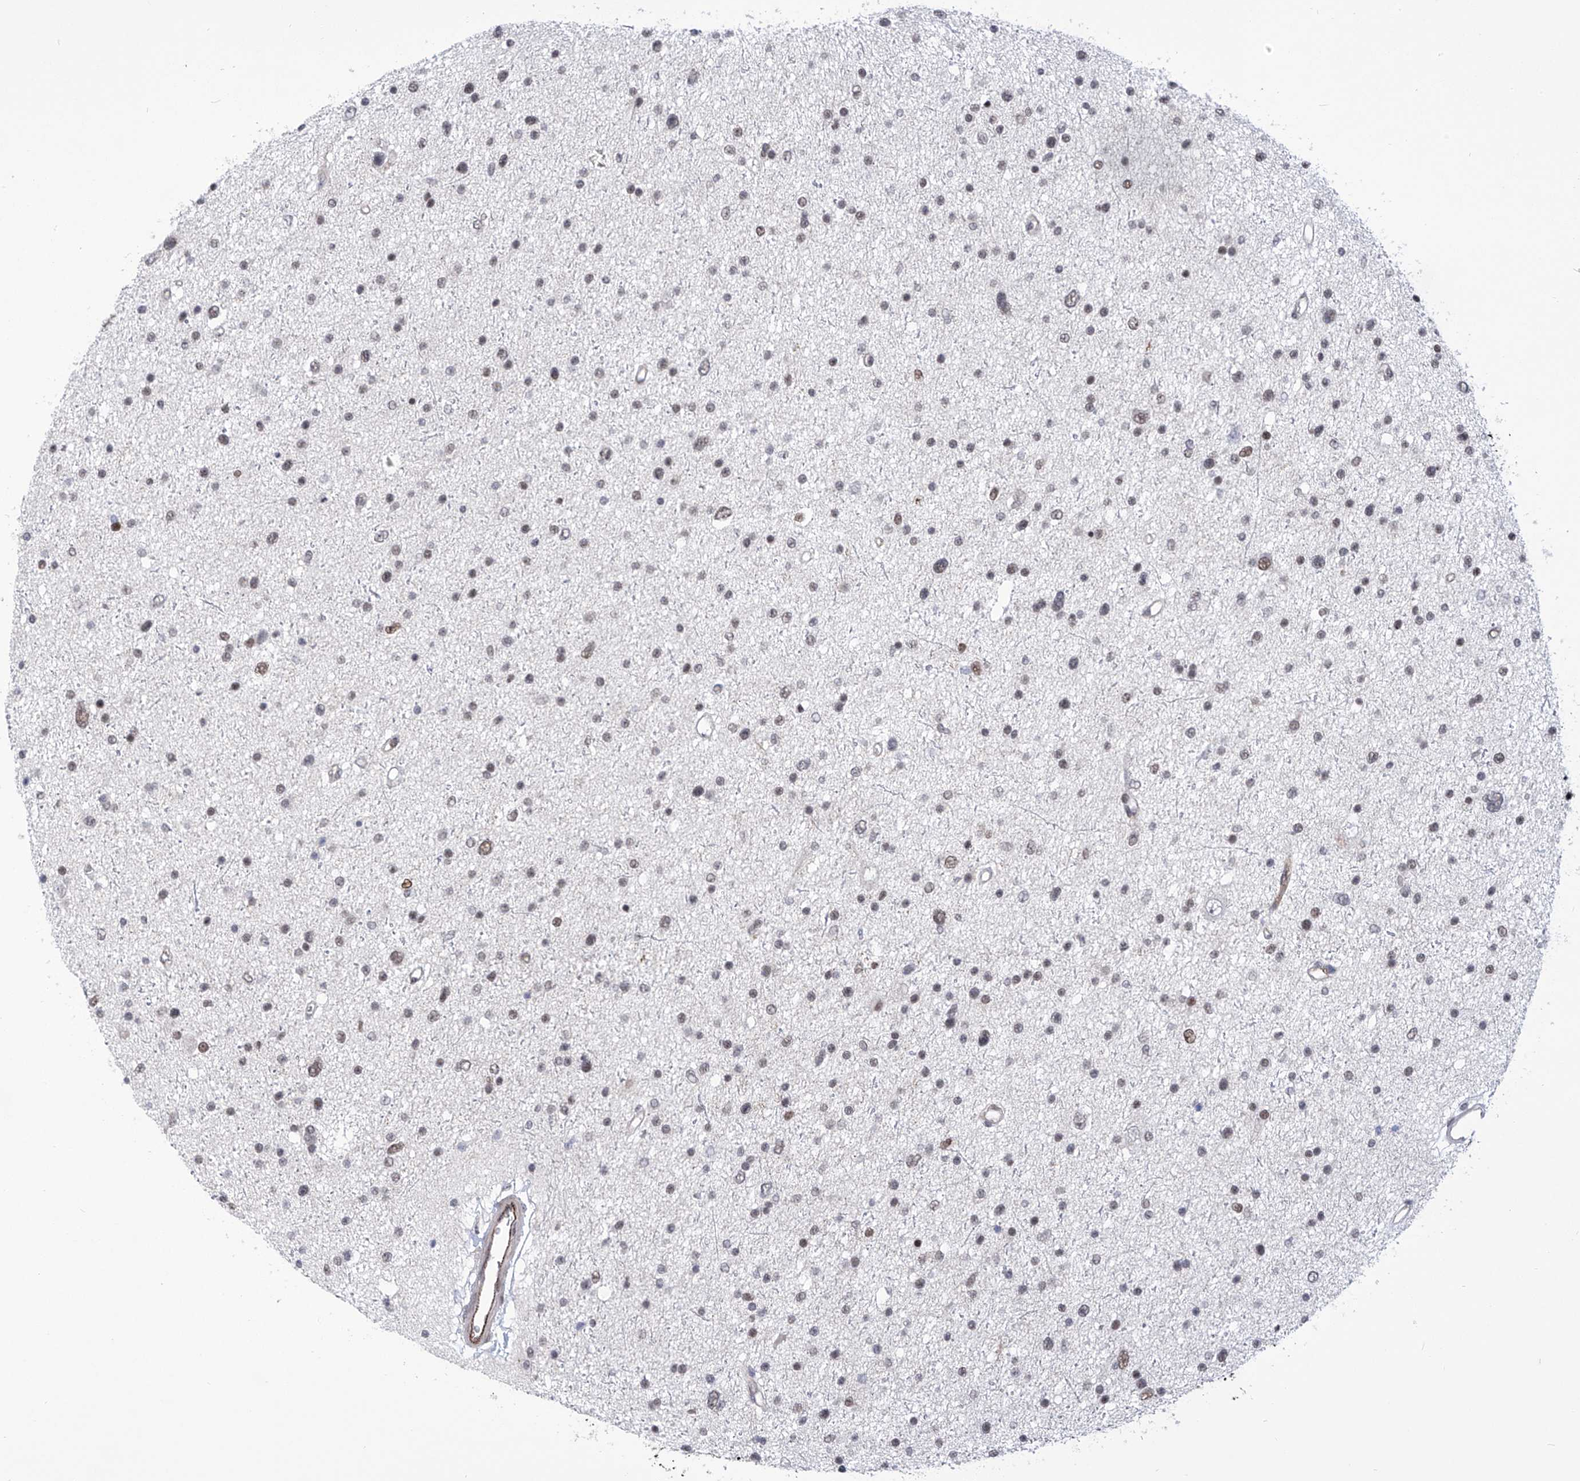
{"staining": {"intensity": "negative", "quantity": "none", "location": "none"}, "tissue": "glioma", "cell_type": "Tumor cells", "image_type": "cancer", "snomed": [{"axis": "morphology", "description": "Glioma, malignant, Low grade"}, {"axis": "topography", "description": "Brain"}], "caption": "Immunohistochemistry (IHC) histopathology image of glioma stained for a protein (brown), which displays no positivity in tumor cells.", "gene": "CEP290", "patient": {"sex": "female", "age": 37}}